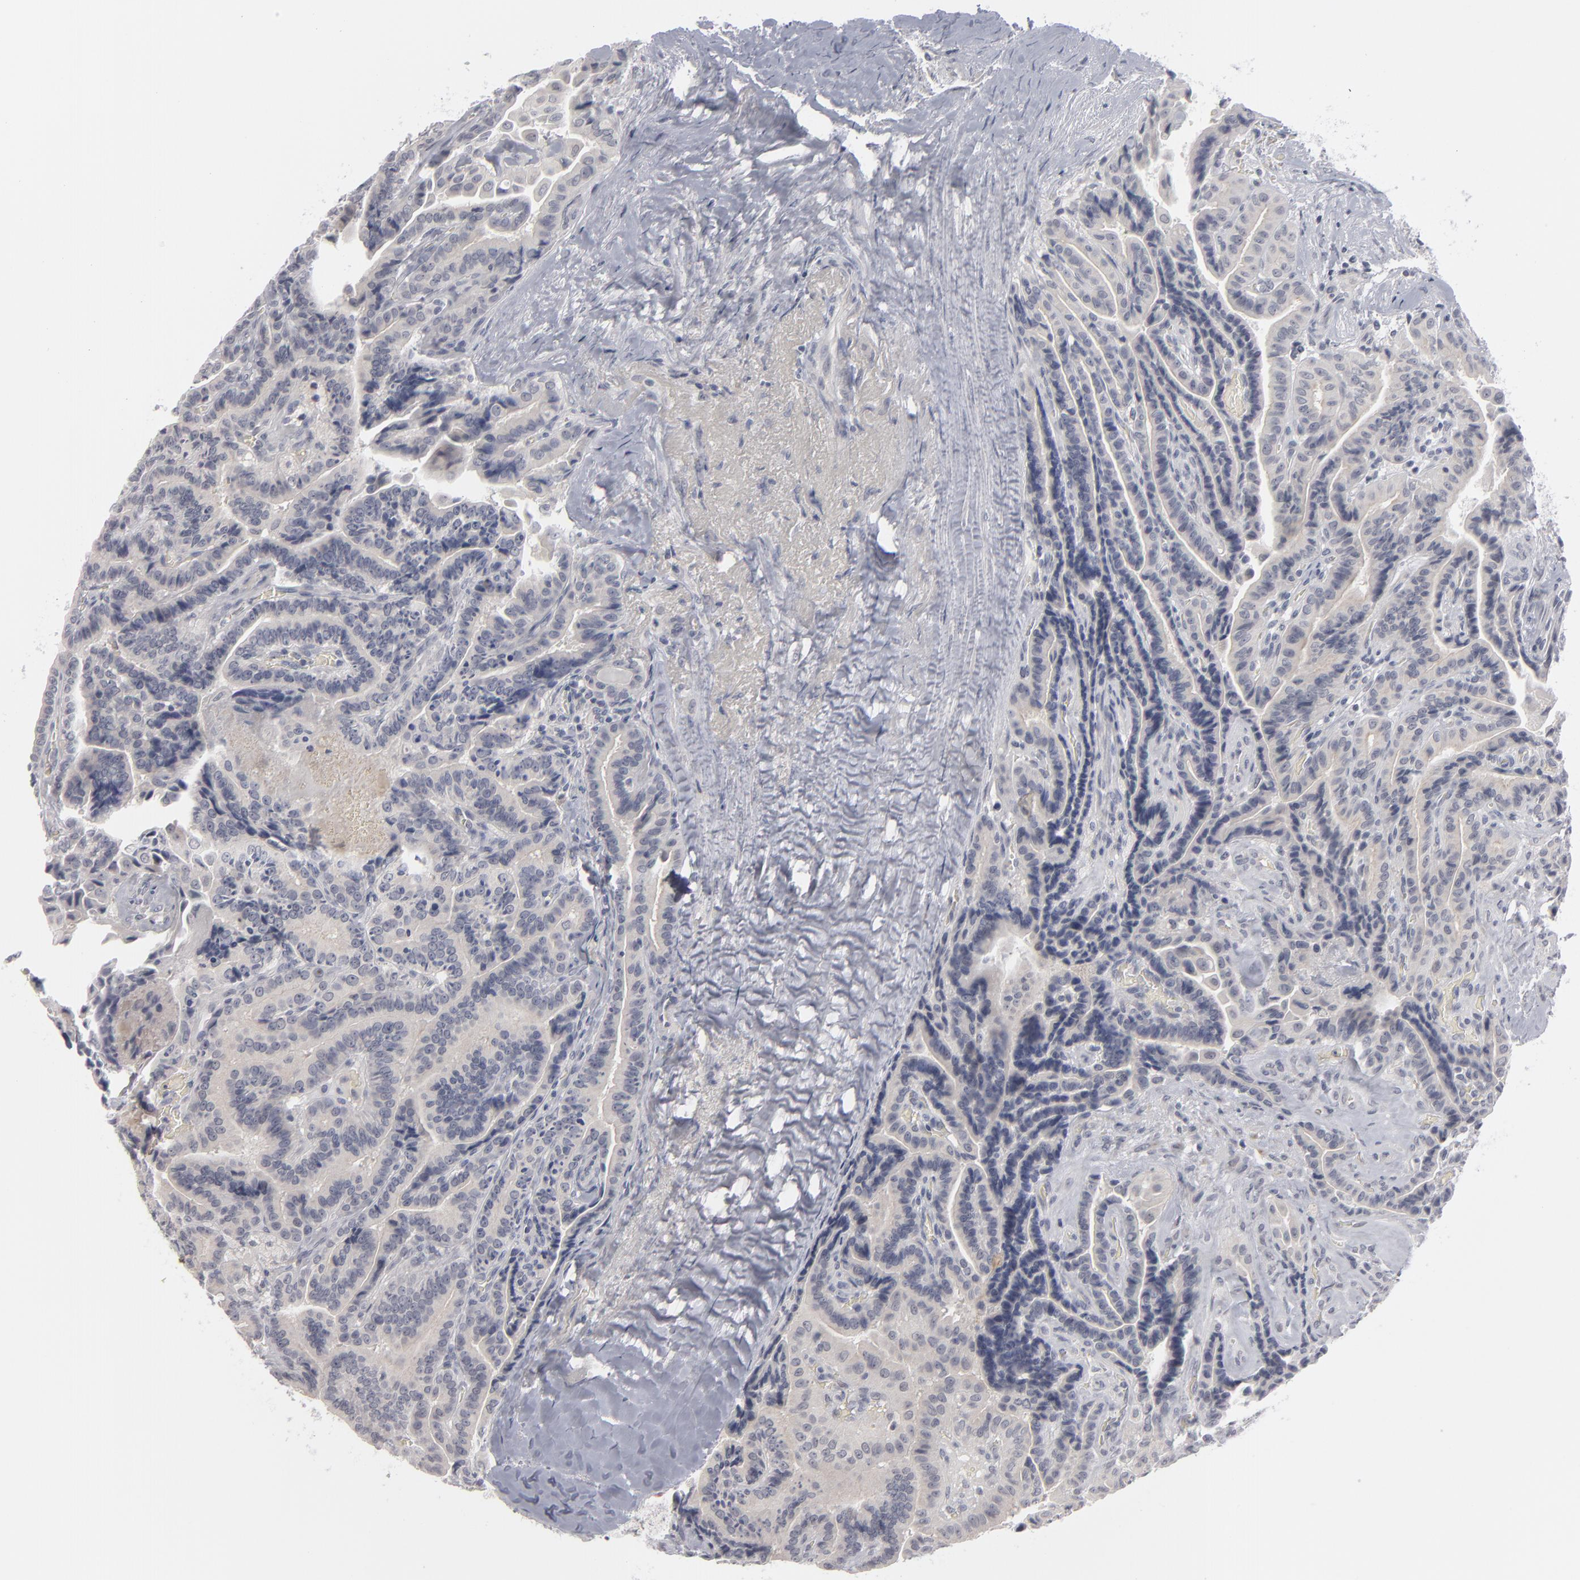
{"staining": {"intensity": "negative", "quantity": "none", "location": "none"}, "tissue": "thyroid cancer", "cell_type": "Tumor cells", "image_type": "cancer", "snomed": [{"axis": "morphology", "description": "Papillary adenocarcinoma, NOS"}, {"axis": "topography", "description": "Thyroid gland"}], "caption": "Tumor cells are negative for protein expression in human thyroid cancer (papillary adenocarcinoma).", "gene": "KIAA1210", "patient": {"sex": "male", "age": 87}}